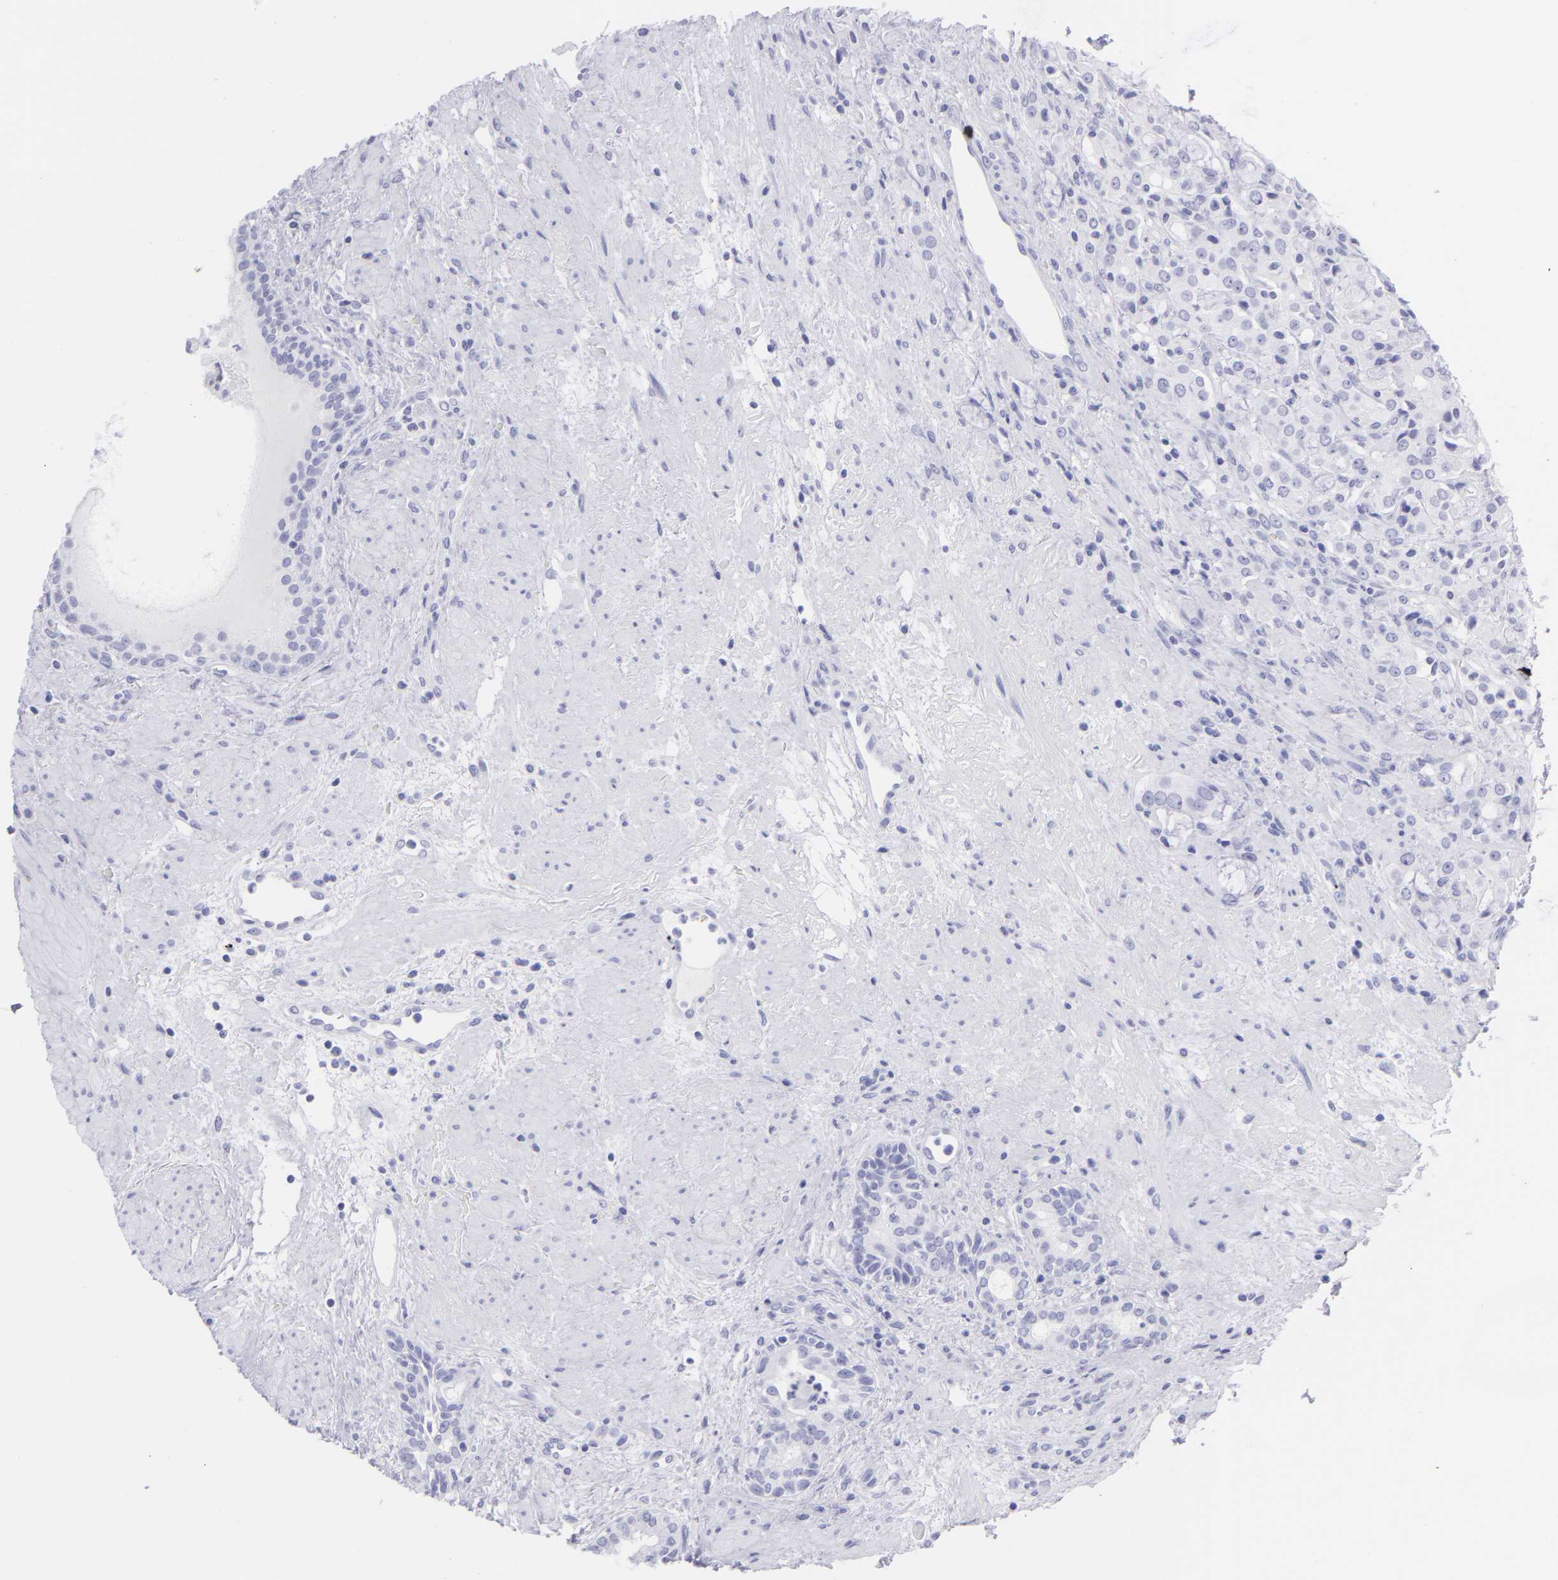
{"staining": {"intensity": "negative", "quantity": "none", "location": "none"}, "tissue": "prostate cancer", "cell_type": "Tumor cells", "image_type": "cancer", "snomed": [{"axis": "morphology", "description": "Adenocarcinoma, High grade"}, {"axis": "topography", "description": "Prostate"}], "caption": "High power microscopy micrograph of an immunohistochemistry photomicrograph of prostate high-grade adenocarcinoma, revealing no significant expression in tumor cells.", "gene": "SLC1A3", "patient": {"sex": "male", "age": 72}}